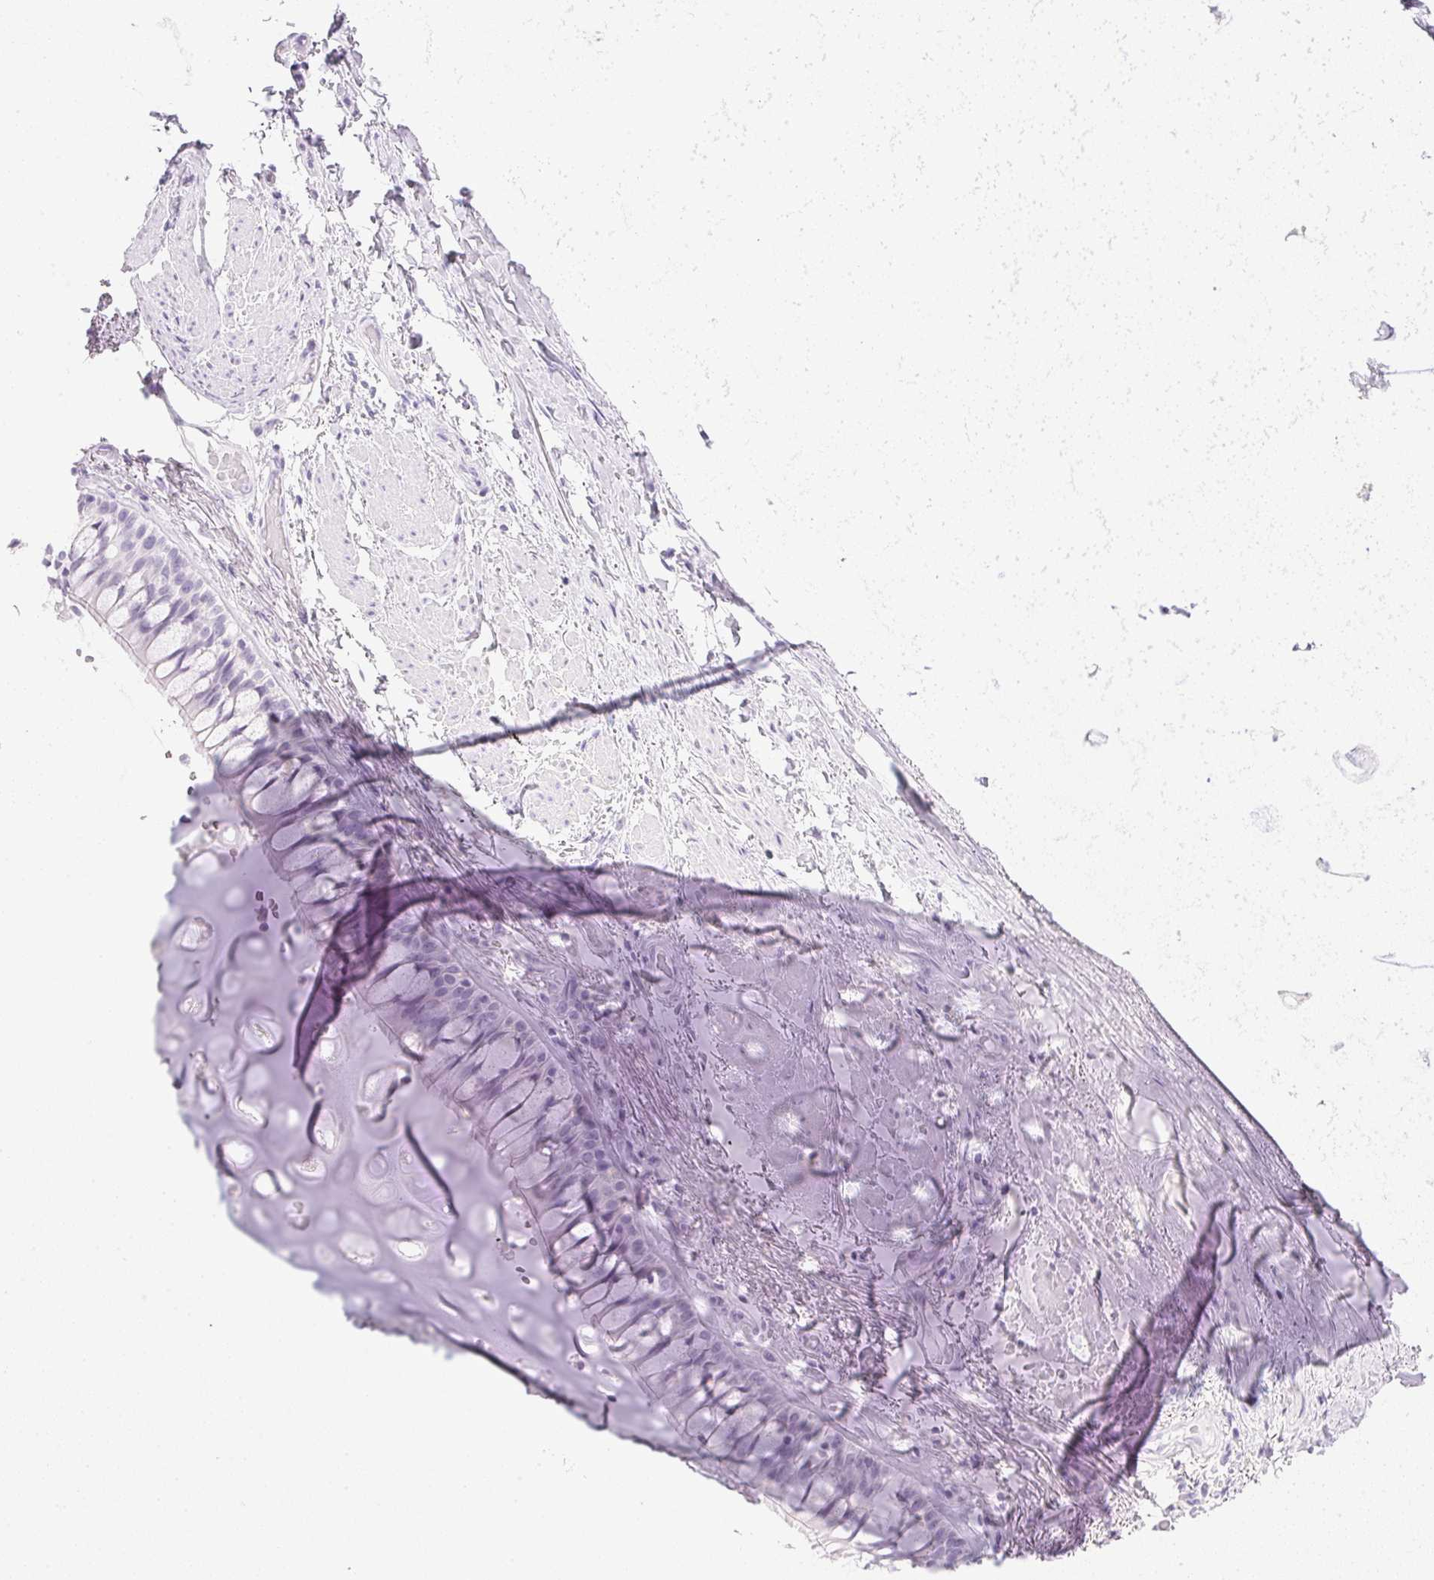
{"staining": {"intensity": "negative", "quantity": "none", "location": "none"}, "tissue": "soft tissue", "cell_type": "Chondrocytes", "image_type": "normal", "snomed": [{"axis": "morphology", "description": "Normal tissue, NOS"}, {"axis": "topography", "description": "Cartilage tissue"}, {"axis": "topography", "description": "Bronchus"}], "caption": "IHC image of benign soft tissue stained for a protein (brown), which demonstrates no staining in chondrocytes.", "gene": "CPB1", "patient": {"sex": "male", "age": 64}}